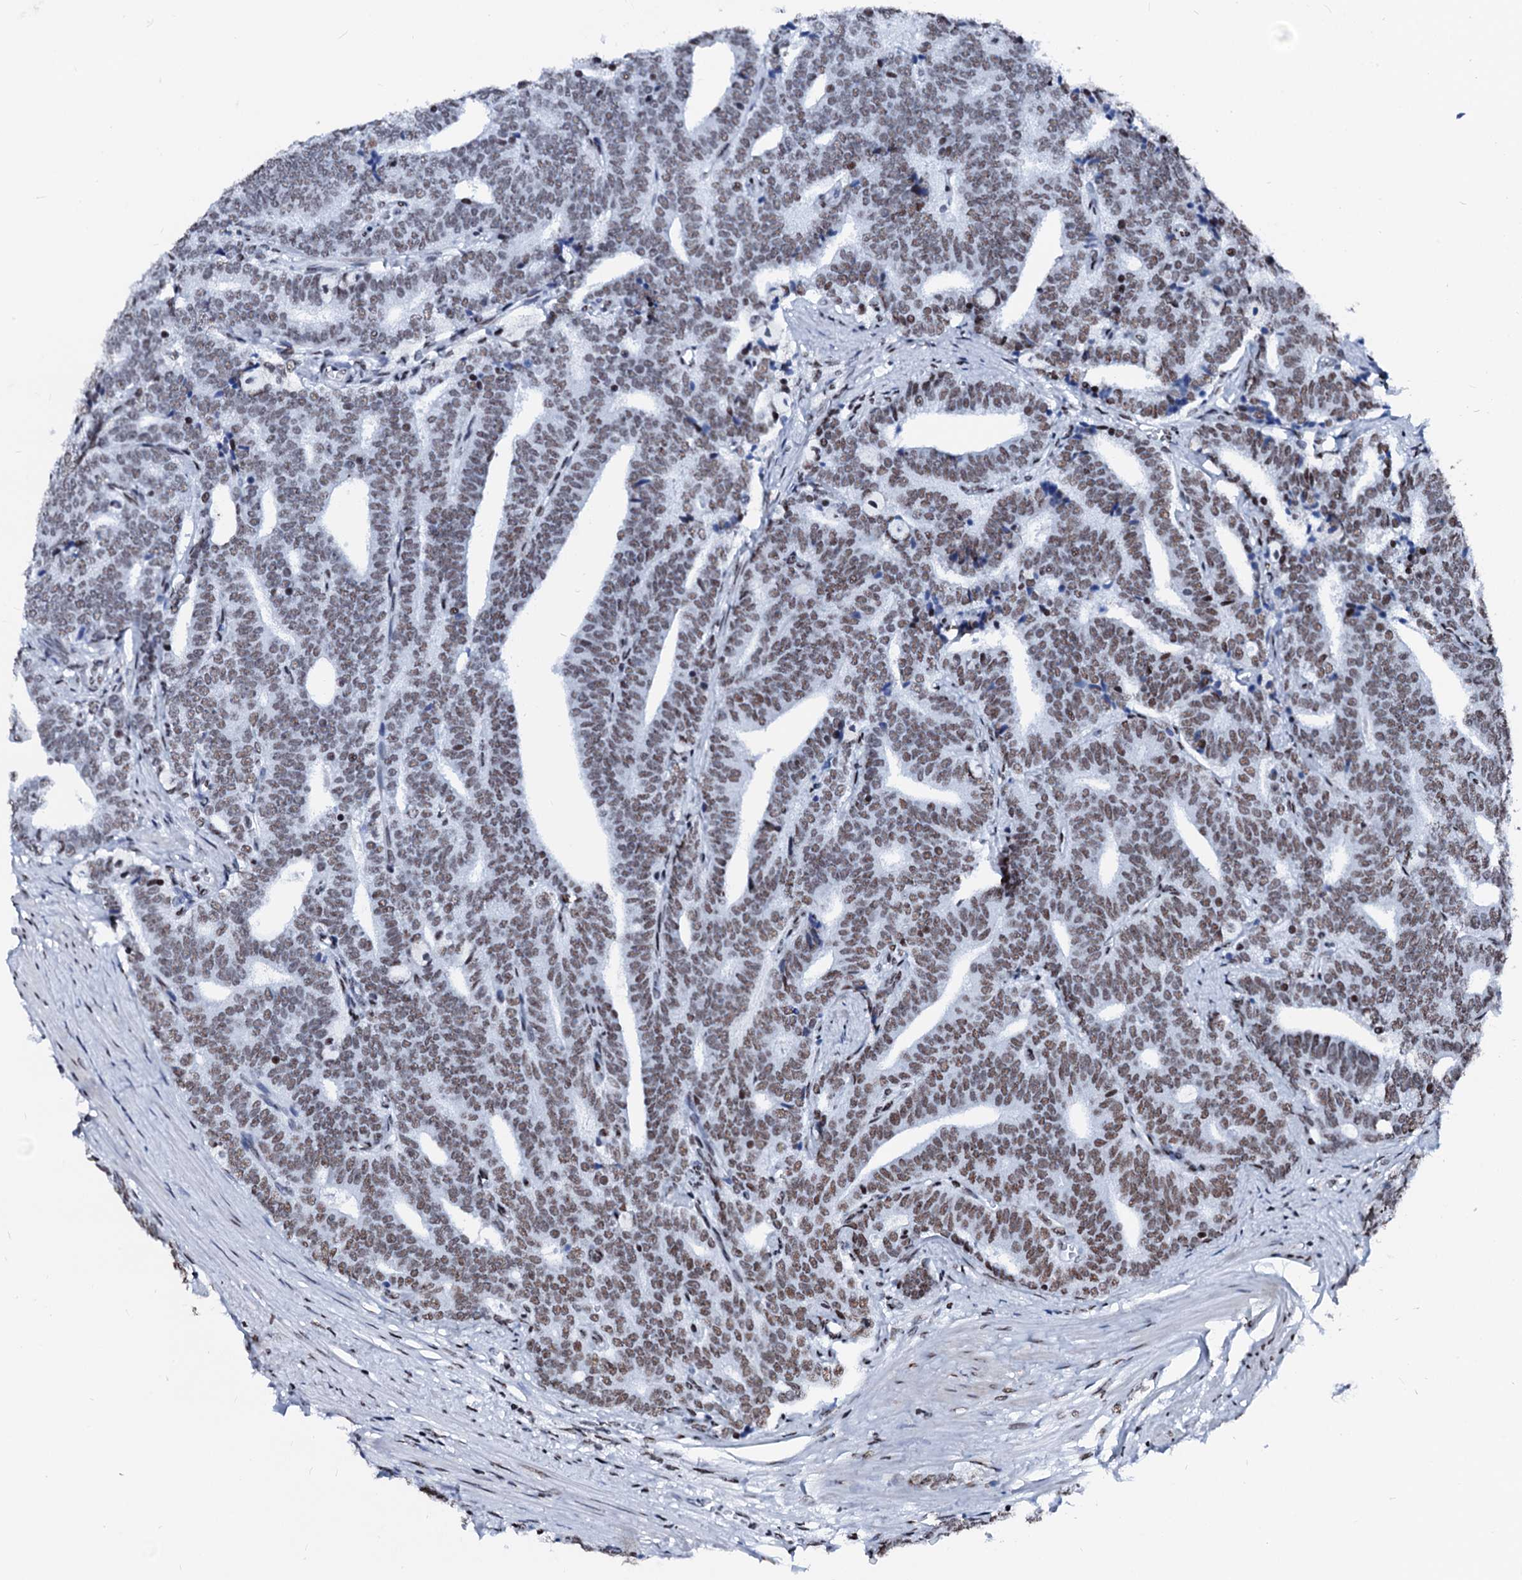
{"staining": {"intensity": "moderate", "quantity": ">75%", "location": "nuclear"}, "tissue": "prostate cancer", "cell_type": "Tumor cells", "image_type": "cancer", "snomed": [{"axis": "morphology", "description": "Adenocarcinoma, High grade"}, {"axis": "topography", "description": "Prostate and seminal vesicle, NOS"}], "caption": "High-magnification brightfield microscopy of prostate cancer (high-grade adenocarcinoma) stained with DAB (3,3'-diaminobenzidine) (brown) and counterstained with hematoxylin (blue). tumor cells exhibit moderate nuclear expression is present in approximately>75% of cells.", "gene": "RALY", "patient": {"sex": "male", "age": 67}}